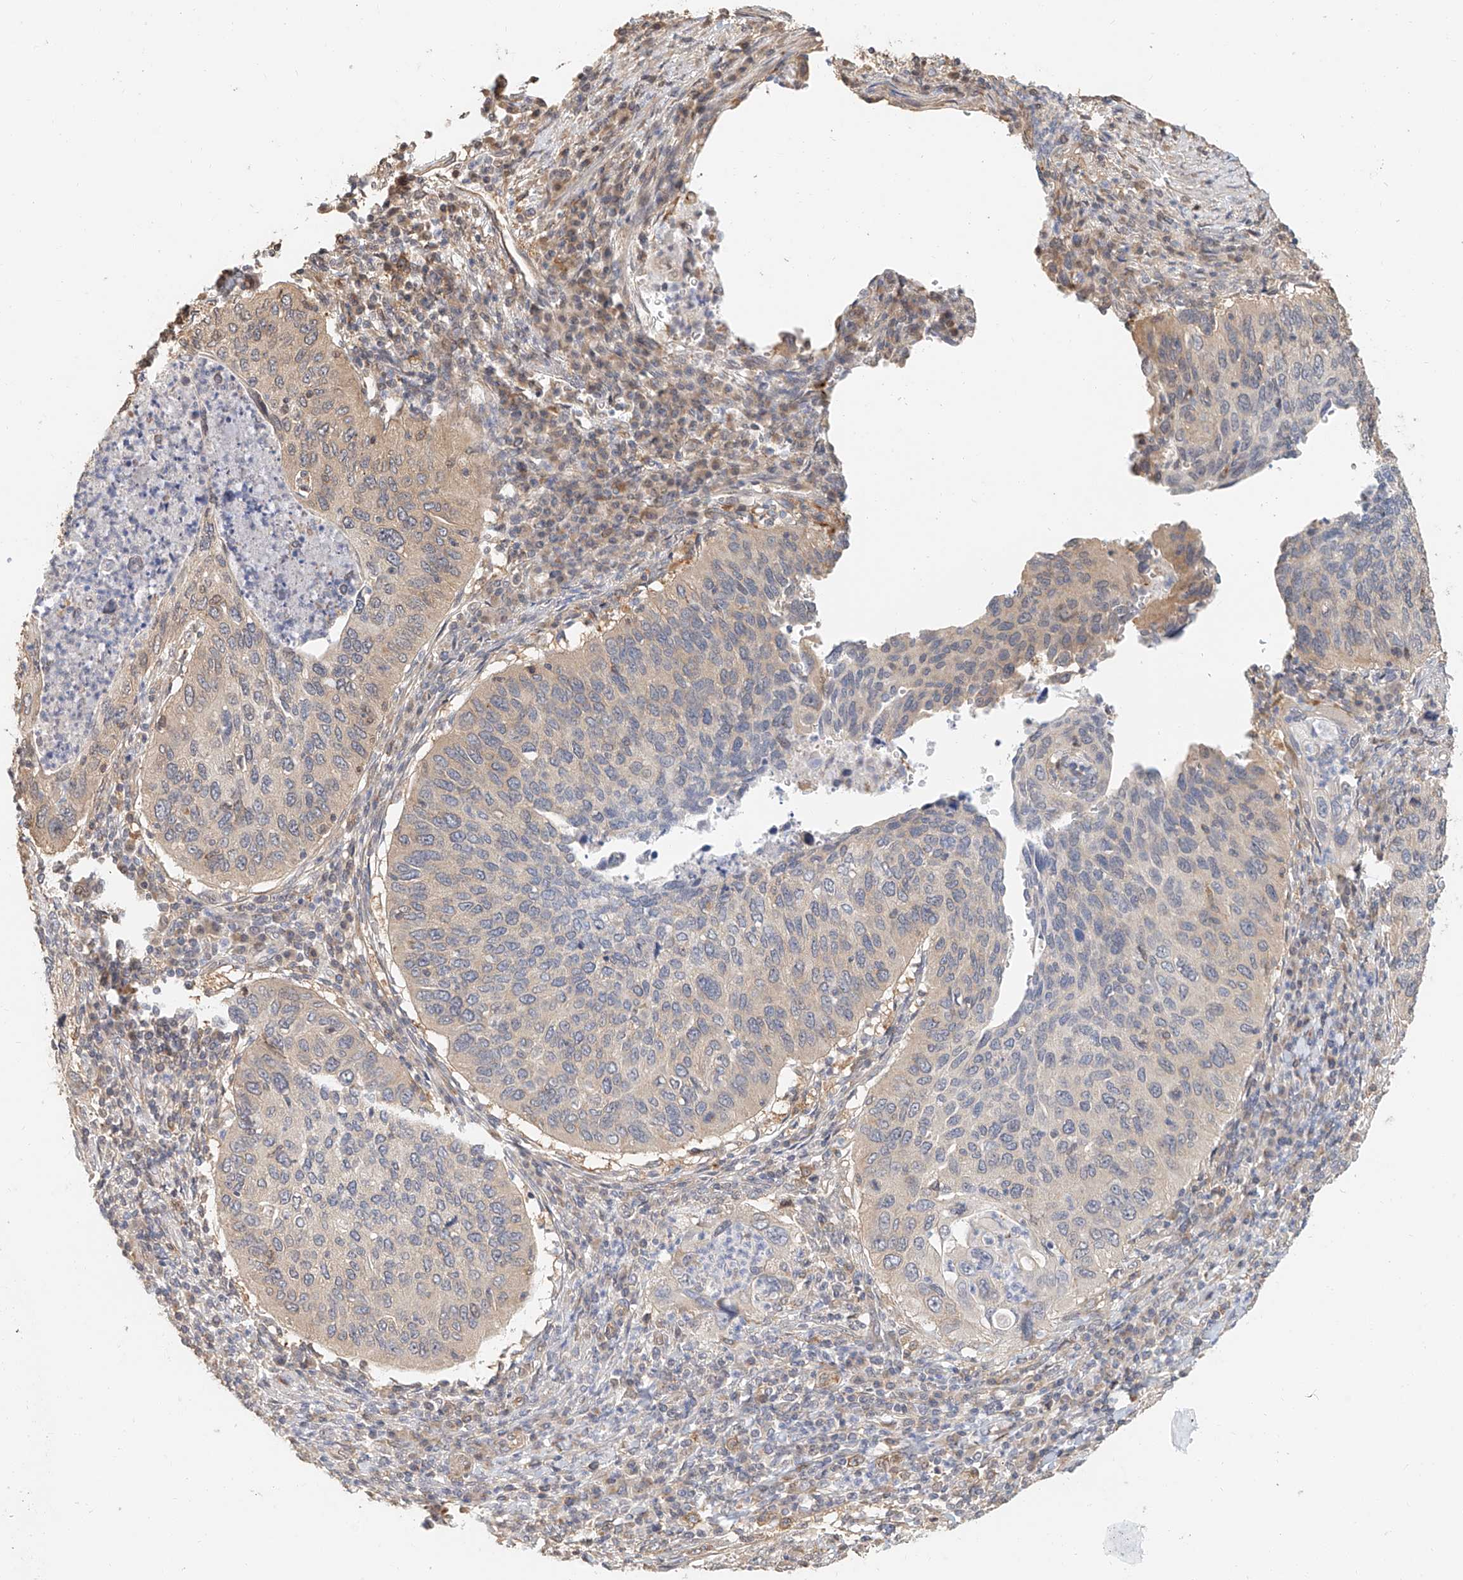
{"staining": {"intensity": "weak", "quantity": "<25%", "location": "cytoplasmic/membranous"}, "tissue": "cervical cancer", "cell_type": "Tumor cells", "image_type": "cancer", "snomed": [{"axis": "morphology", "description": "Squamous cell carcinoma, NOS"}, {"axis": "topography", "description": "Cervix"}], "caption": "Immunohistochemistry (IHC) micrograph of human cervical cancer (squamous cell carcinoma) stained for a protein (brown), which shows no positivity in tumor cells.", "gene": "NAP1L1", "patient": {"sex": "female", "age": 38}}